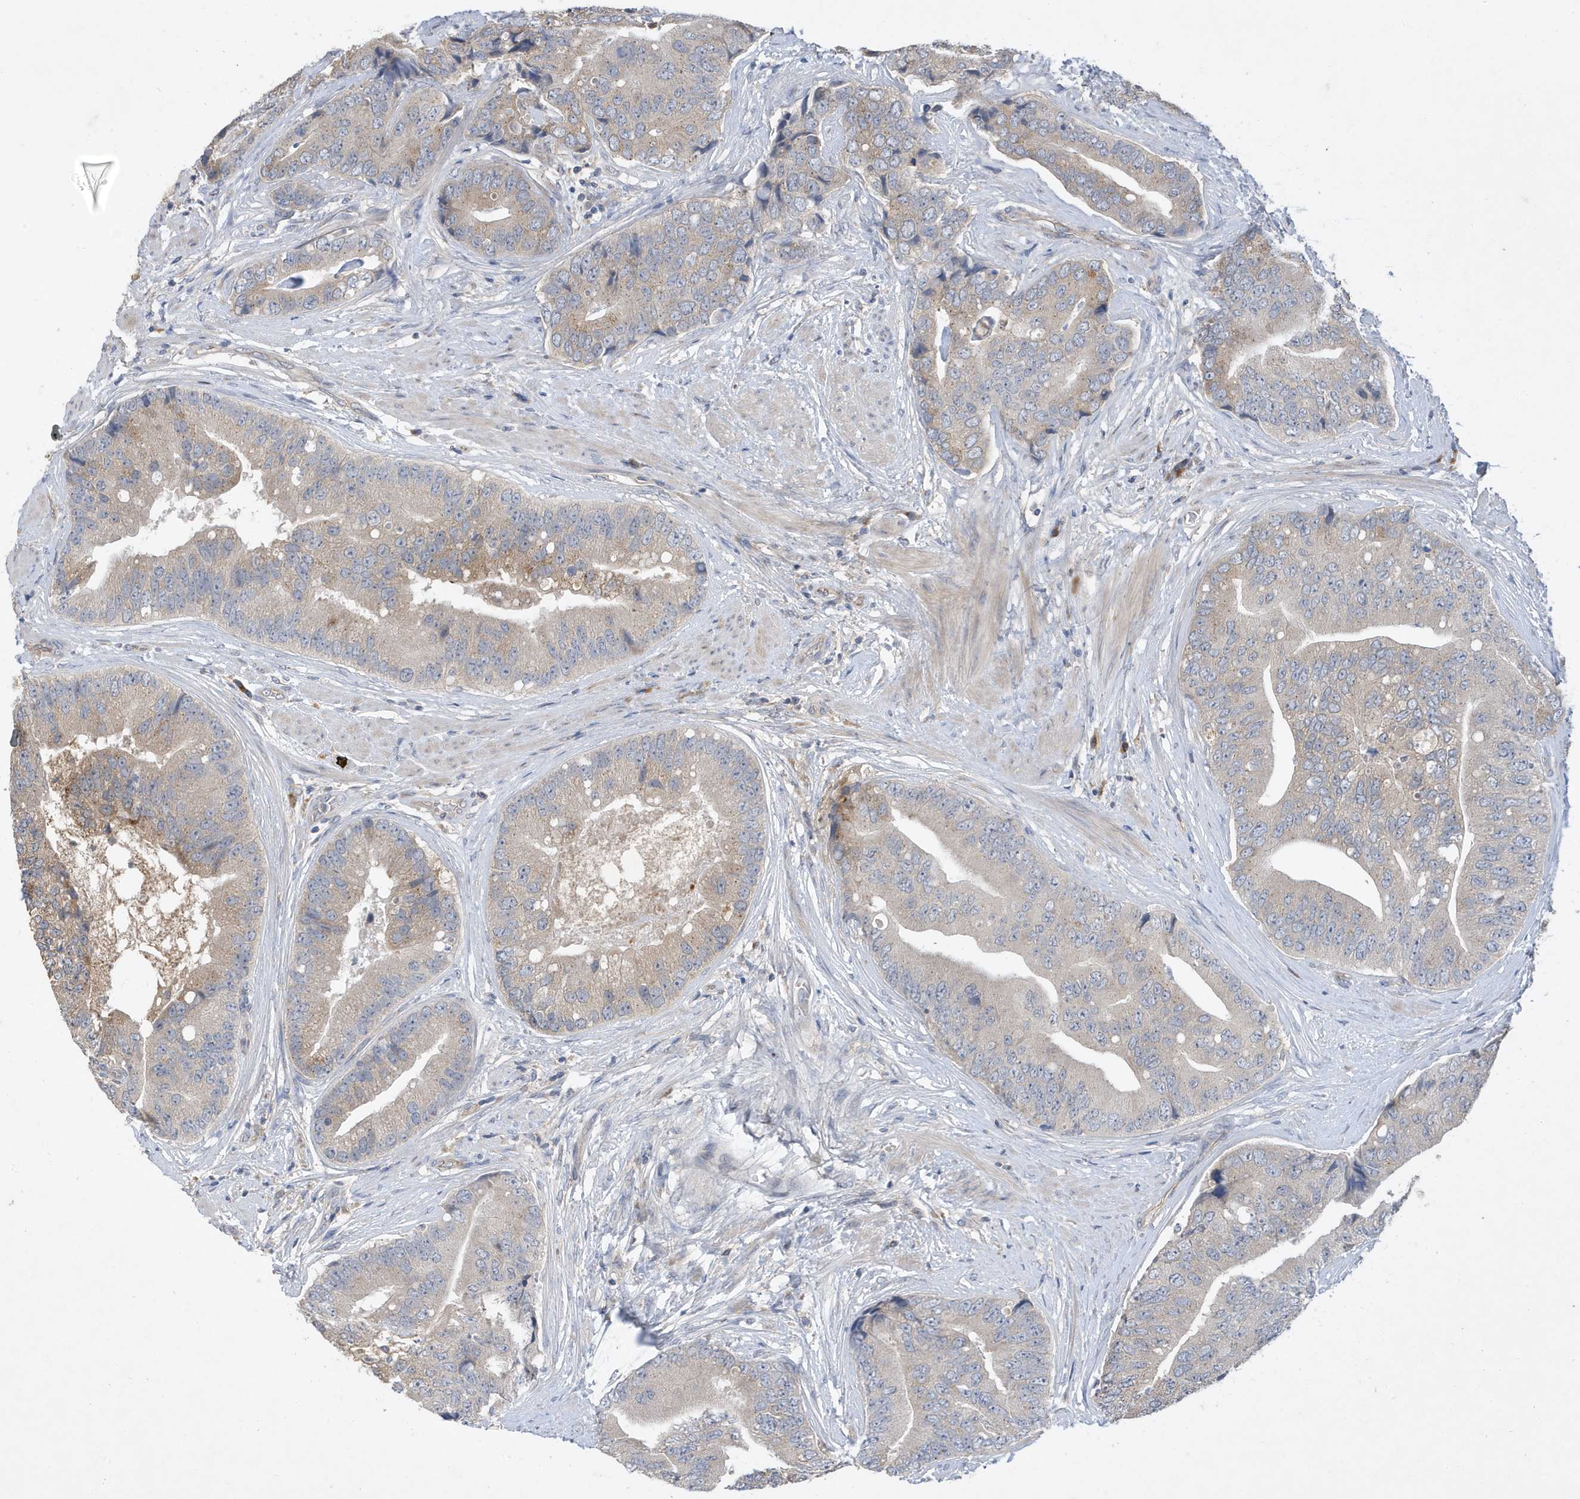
{"staining": {"intensity": "weak", "quantity": "<25%", "location": "cytoplasmic/membranous"}, "tissue": "prostate cancer", "cell_type": "Tumor cells", "image_type": "cancer", "snomed": [{"axis": "morphology", "description": "Adenocarcinoma, High grade"}, {"axis": "topography", "description": "Prostate"}], "caption": "DAB immunohistochemical staining of high-grade adenocarcinoma (prostate) reveals no significant expression in tumor cells. The staining was performed using DAB (3,3'-diaminobenzidine) to visualize the protein expression in brown, while the nuclei were stained in blue with hematoxylin (Magnification: 20x).", "gene": "LAPTM4A", "patient": {"sex": "male", "age": 70}}